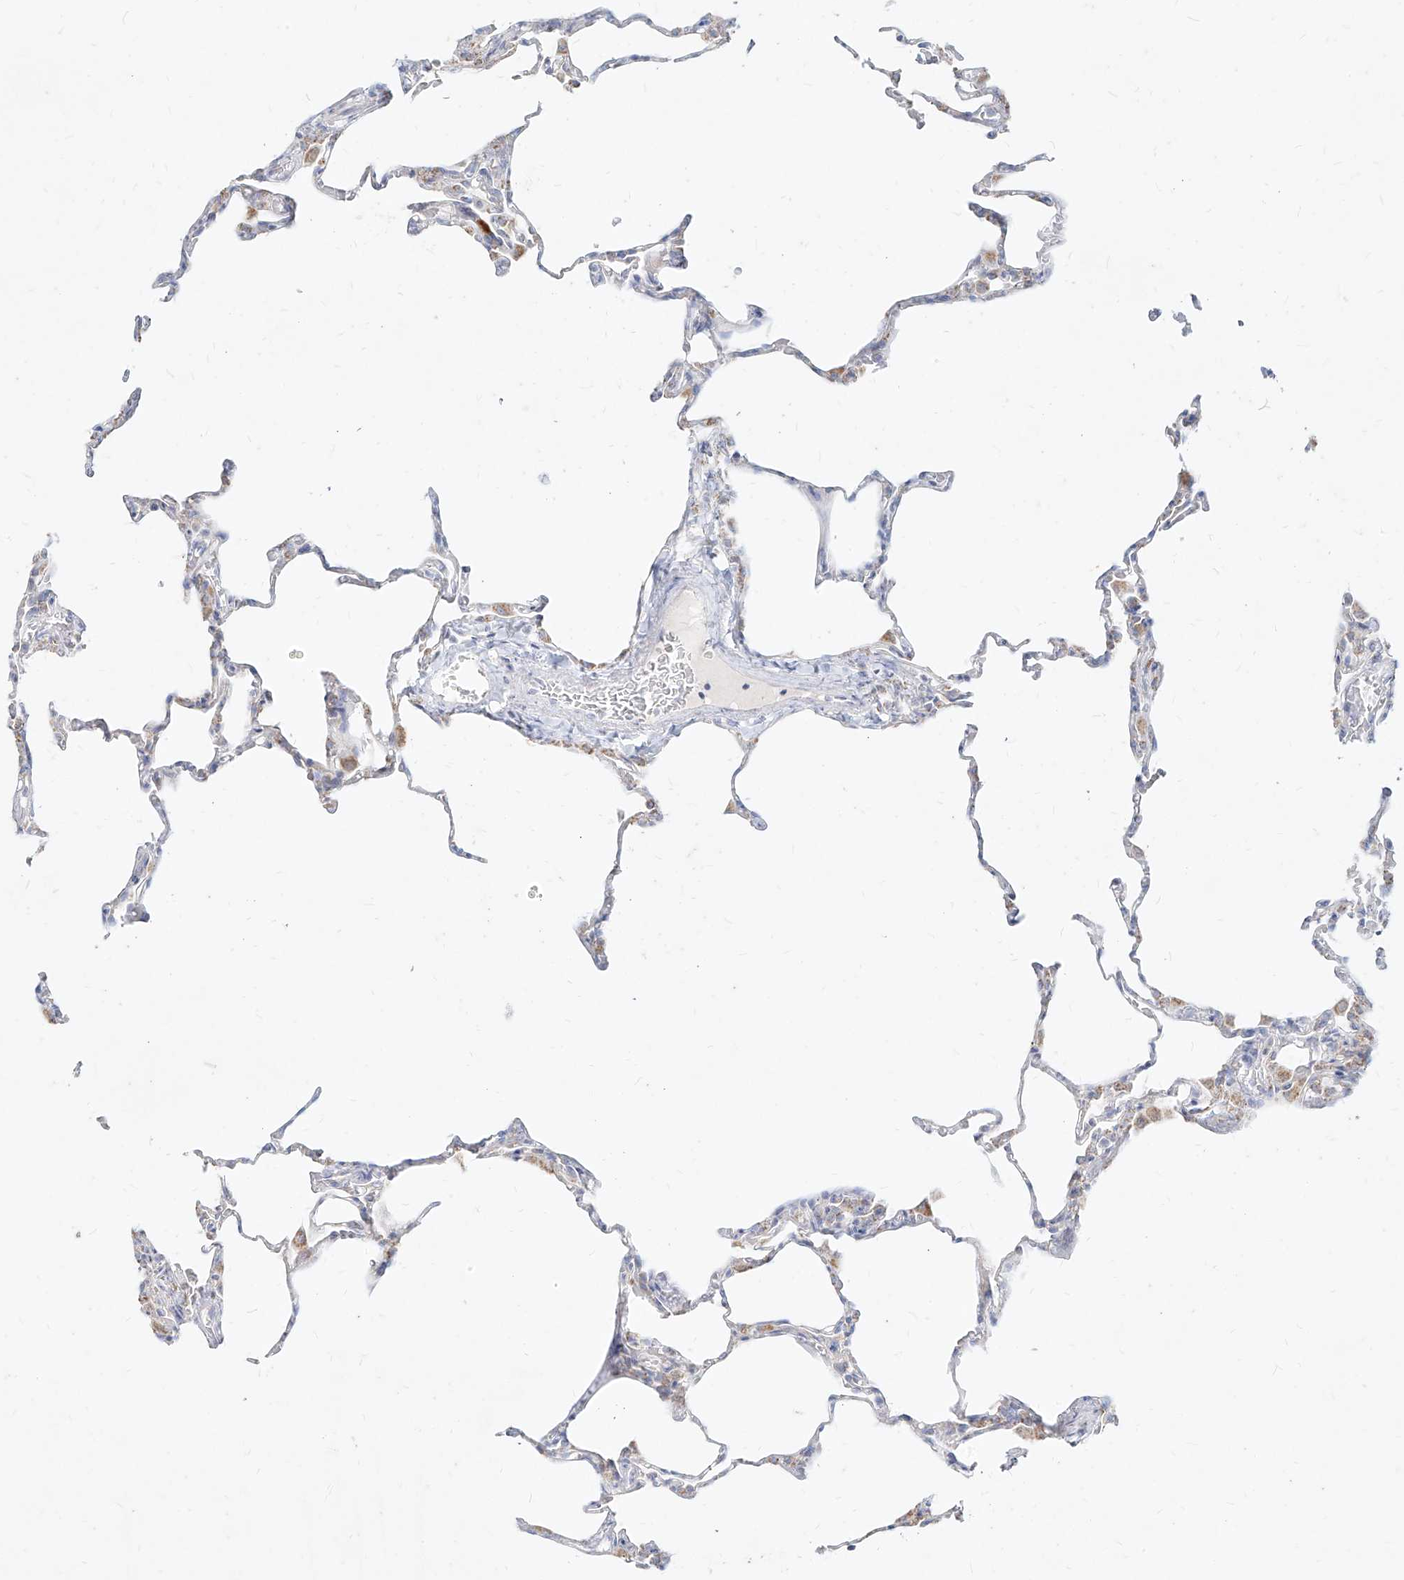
{"staining": {"intensity": "negative", "quantity": "none", "location": "none"}, "tissue": "lung", "cell_type": "Alveolar cells", "image_type": "normal", "snomed": [{"axis": "morphology", "description": "Normal tissue, NOS"}, {"axis": "topography", "description": "Lung"}], "caption": "Immunohistochemistry photomicrograph of unremarkable lung: human lung stained with DAB displays no significant protein expression in alveolar cells. Nuclei are stained in blue.", "gene": "MTX2", "patient": {"sex": "male", "age": 20}}